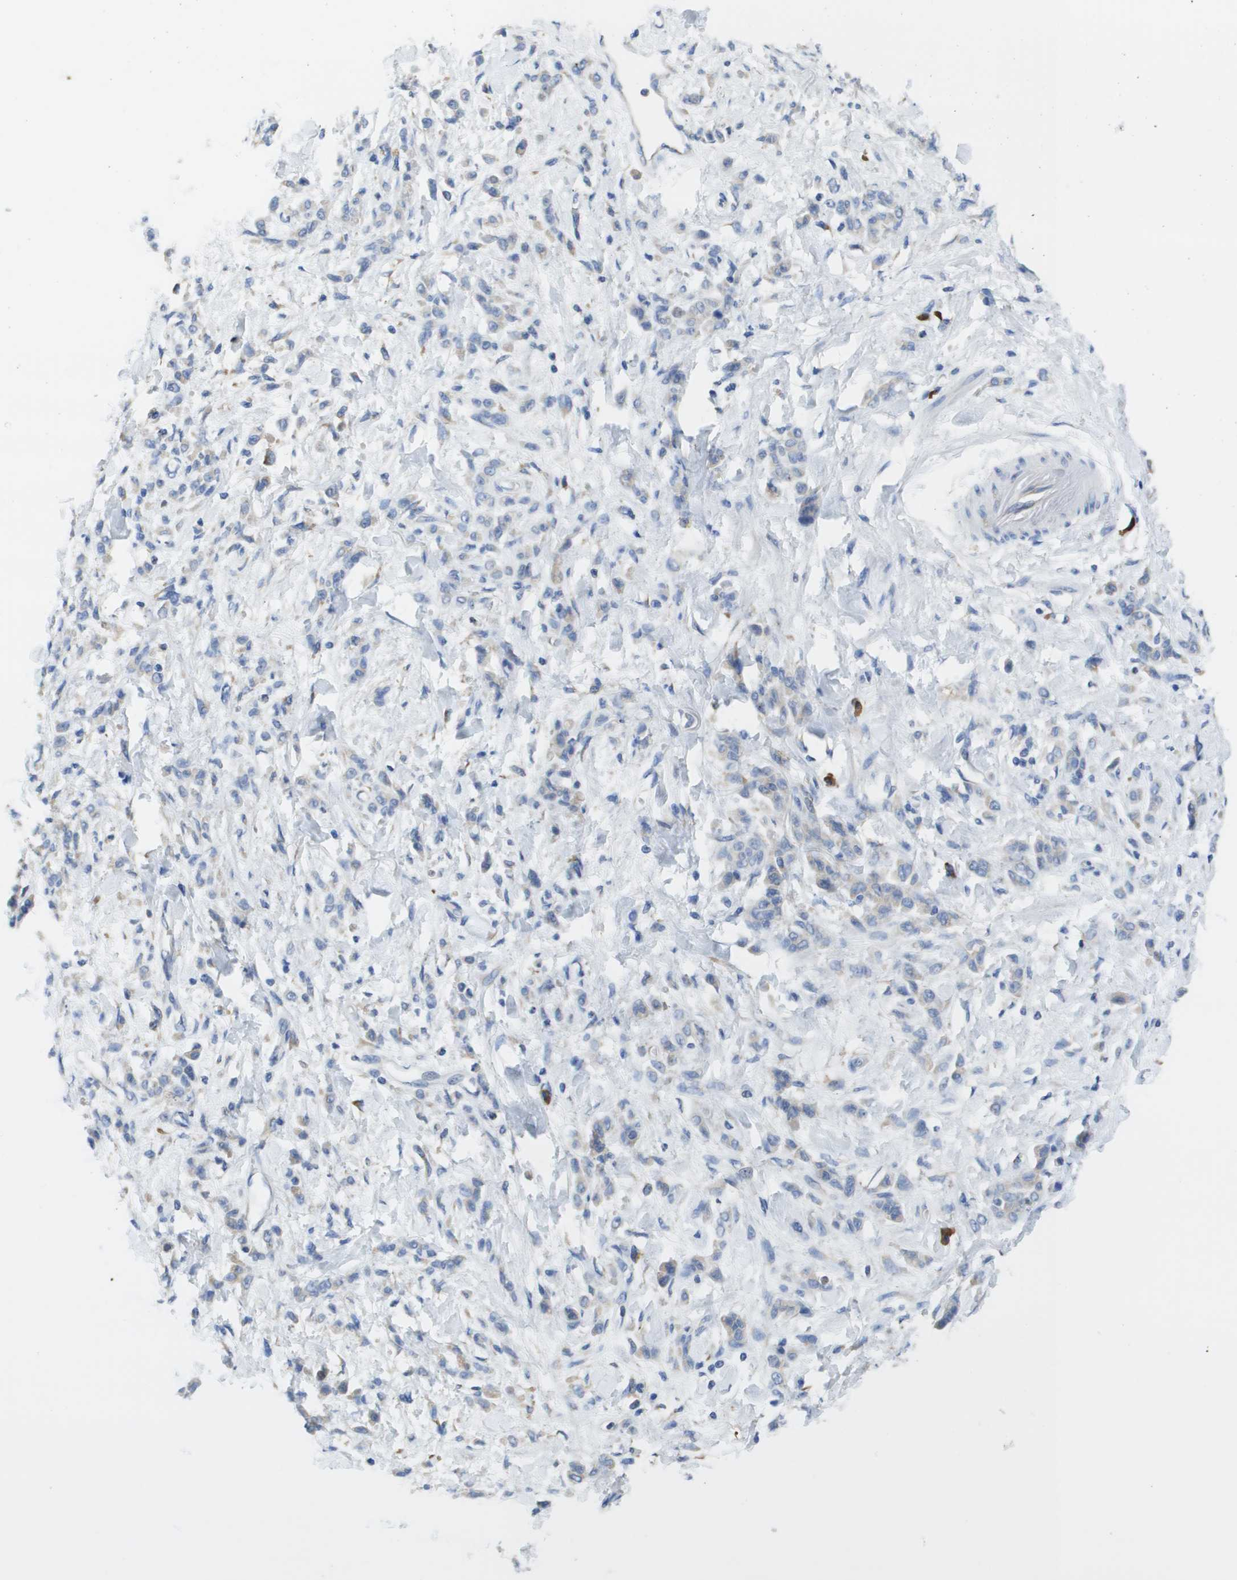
{"staining": {"intensity": "negative", "quantity": "none", "location": "none"}, "tissue": "stomach cancer", "cell_type": "Tumor cells", "image_type": "cancer", "snomed": [{"axis": "morphology", "description": "Normal tissue, NOS"}, {"axis": "morphology", "description": "Adenocarcinoma, NOS"}, {"axis": "topography", "description": "Stomach"}], "caption": "Photomicrograph shows no protein positivity in tumor cells of stomach cancer tissue. Brightfield microscopy of IHC stained with DAB (3,3'-diaminobenzidine) (brown) and hematoxylin (blue), captured at high magnification.", "gene": "SDR42E1", "patient": {"sex": "male", "age": 82}}